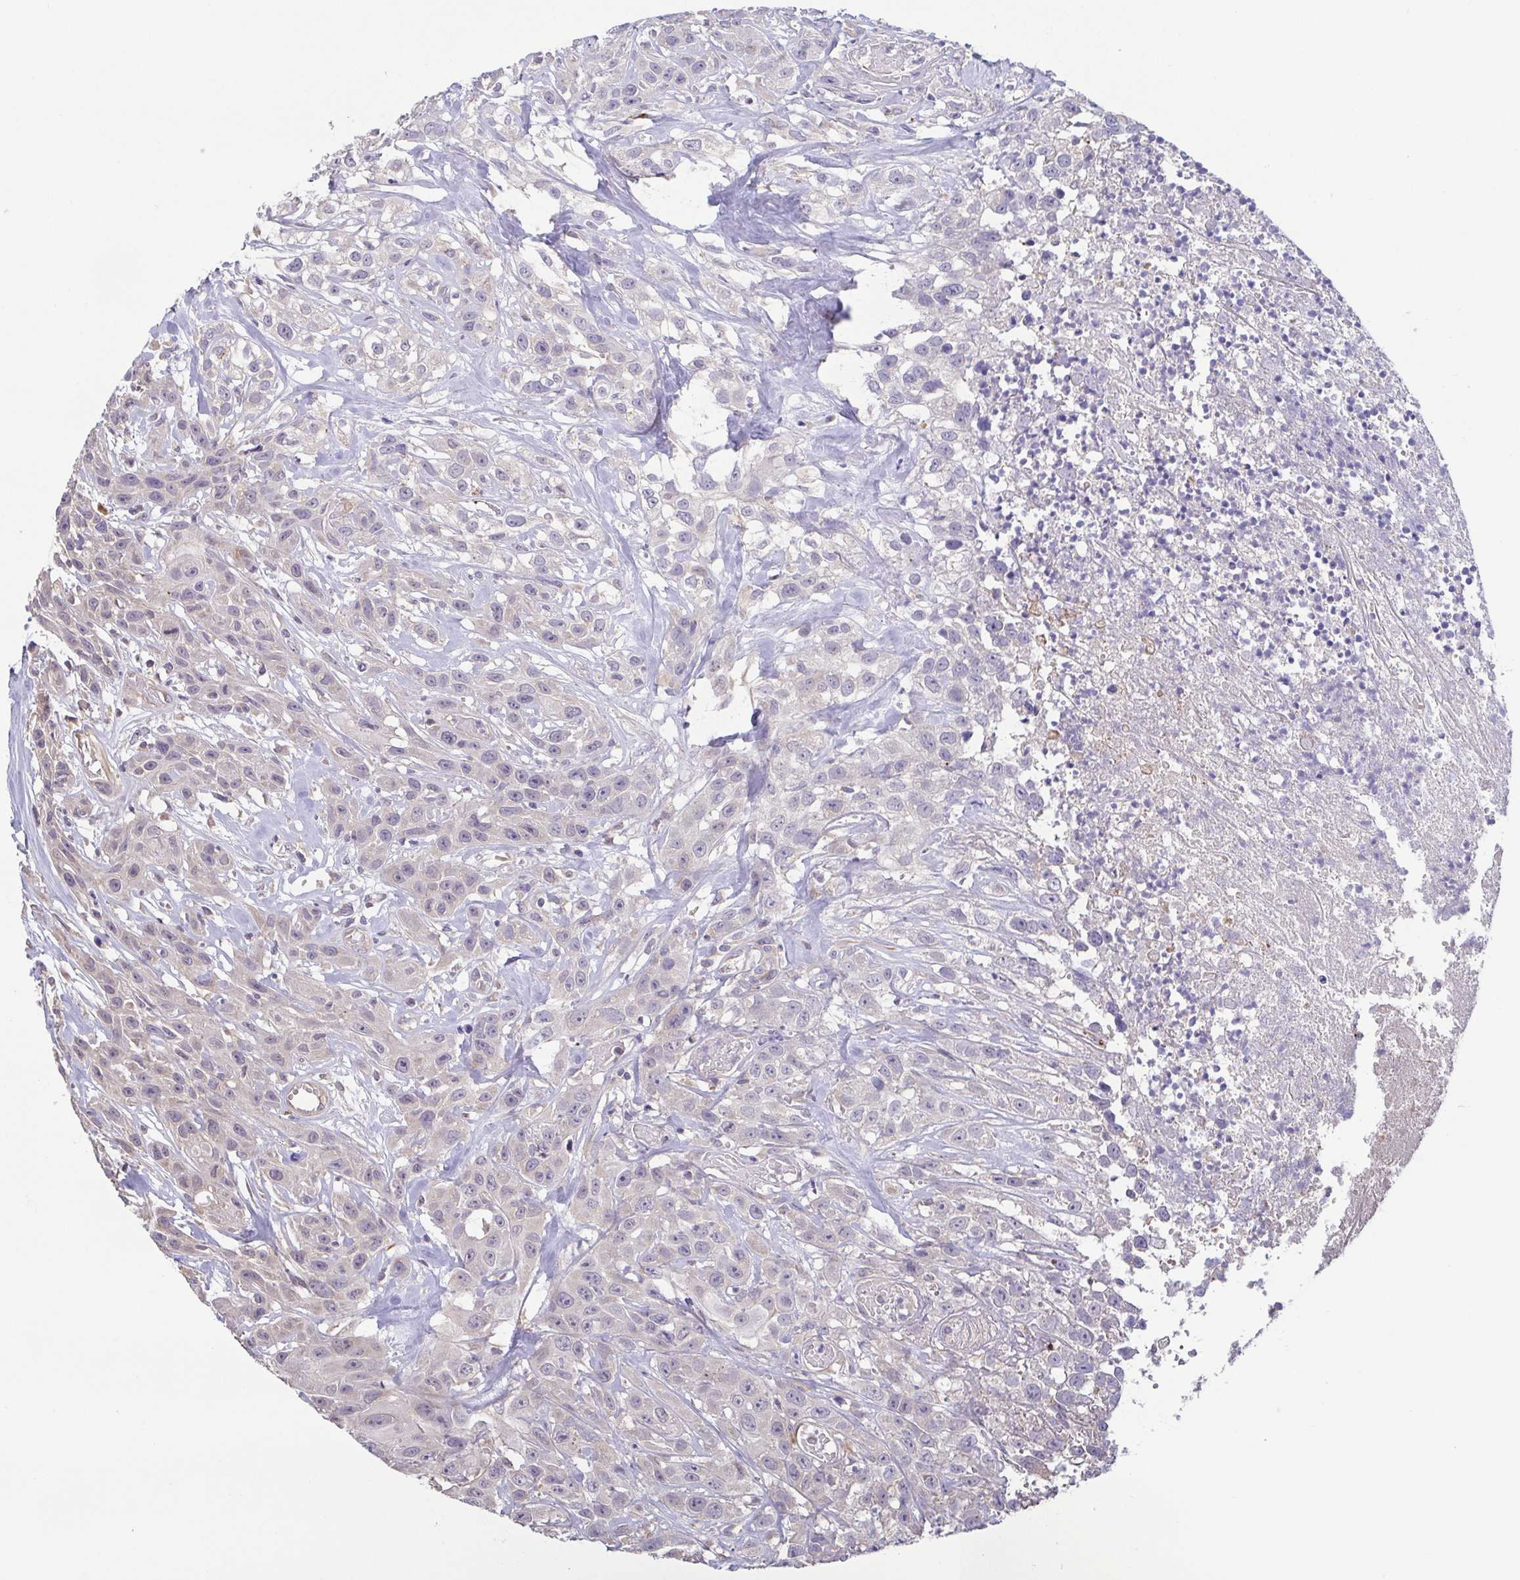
{"staining": {"intensity": "negative", "quantity": "none", "location": "none"}, "tissue": "head and neck cancer", "cell_type": "Tumor cells", "image_type": "cancer", "snomed": [{"axis": "morphology", "description": "Squamous cell carcinoma, NOS"}, {"axis": "topography", "description": "Head-Neck"}], "caption": "Tumor cells are negative for brown protein staining in head and neck cancer (squamous cell carcinoma).", "gene": "OSBPL7", "patient": {"sex": "male", "age": 57}}